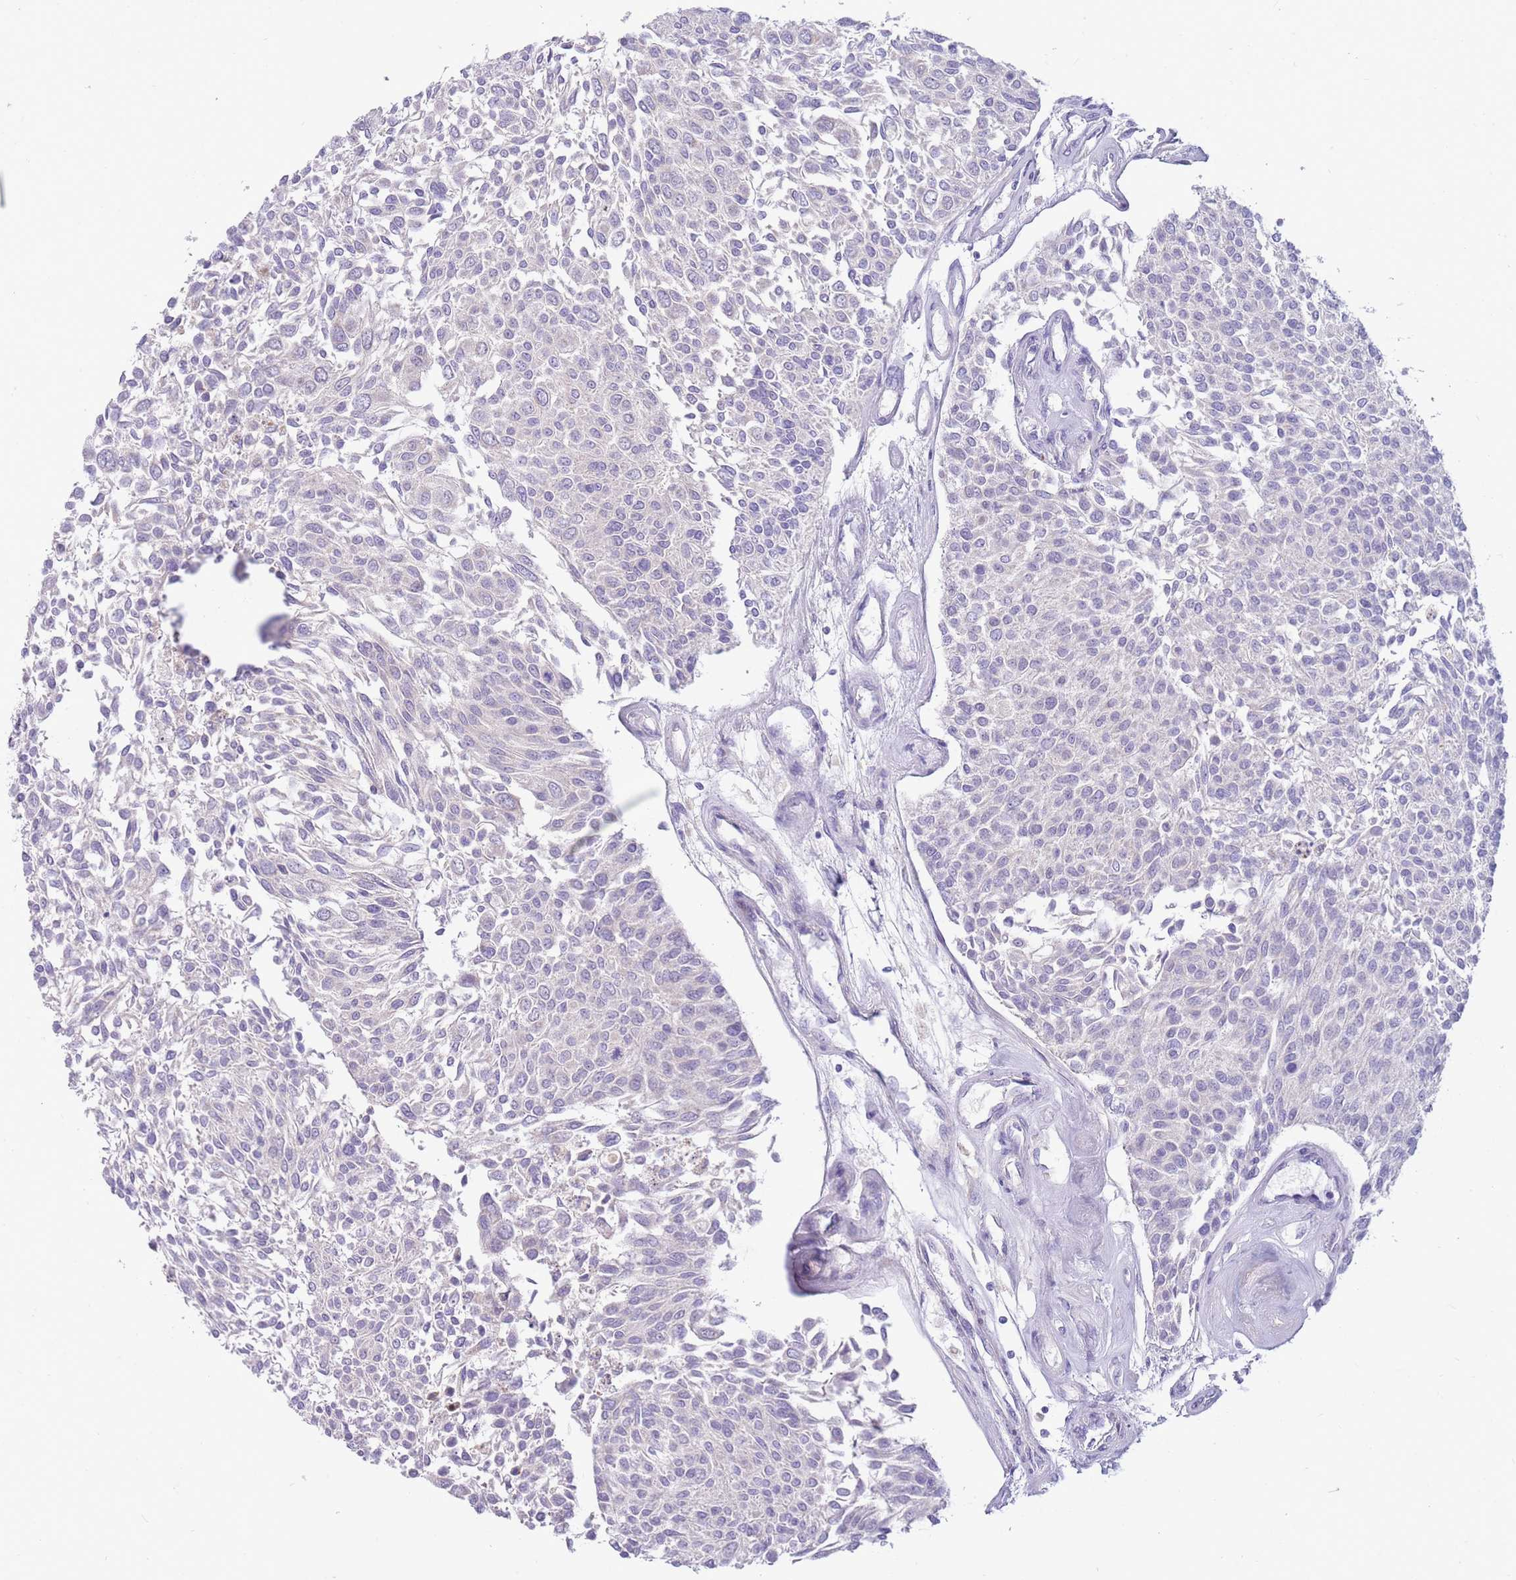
{"staining": {"intensity": "negative", "quantity": "none", "location": "none"}, "tissue": "urothelial cancer", "cell_type": "Tumor cells", "image_type": "cancer", "snomed": [{"axis": "morphology", "description": "Urothelial carcinoma, NOS"}, {"axis": "topography", "description": "Urinary bladder"}], "caption": "Protein analysis of transitional cell carcinoma reveals no significant staining in tumor cells.", "gene": "DDHD1", "patient": {"sex": "male", "age": 55}}